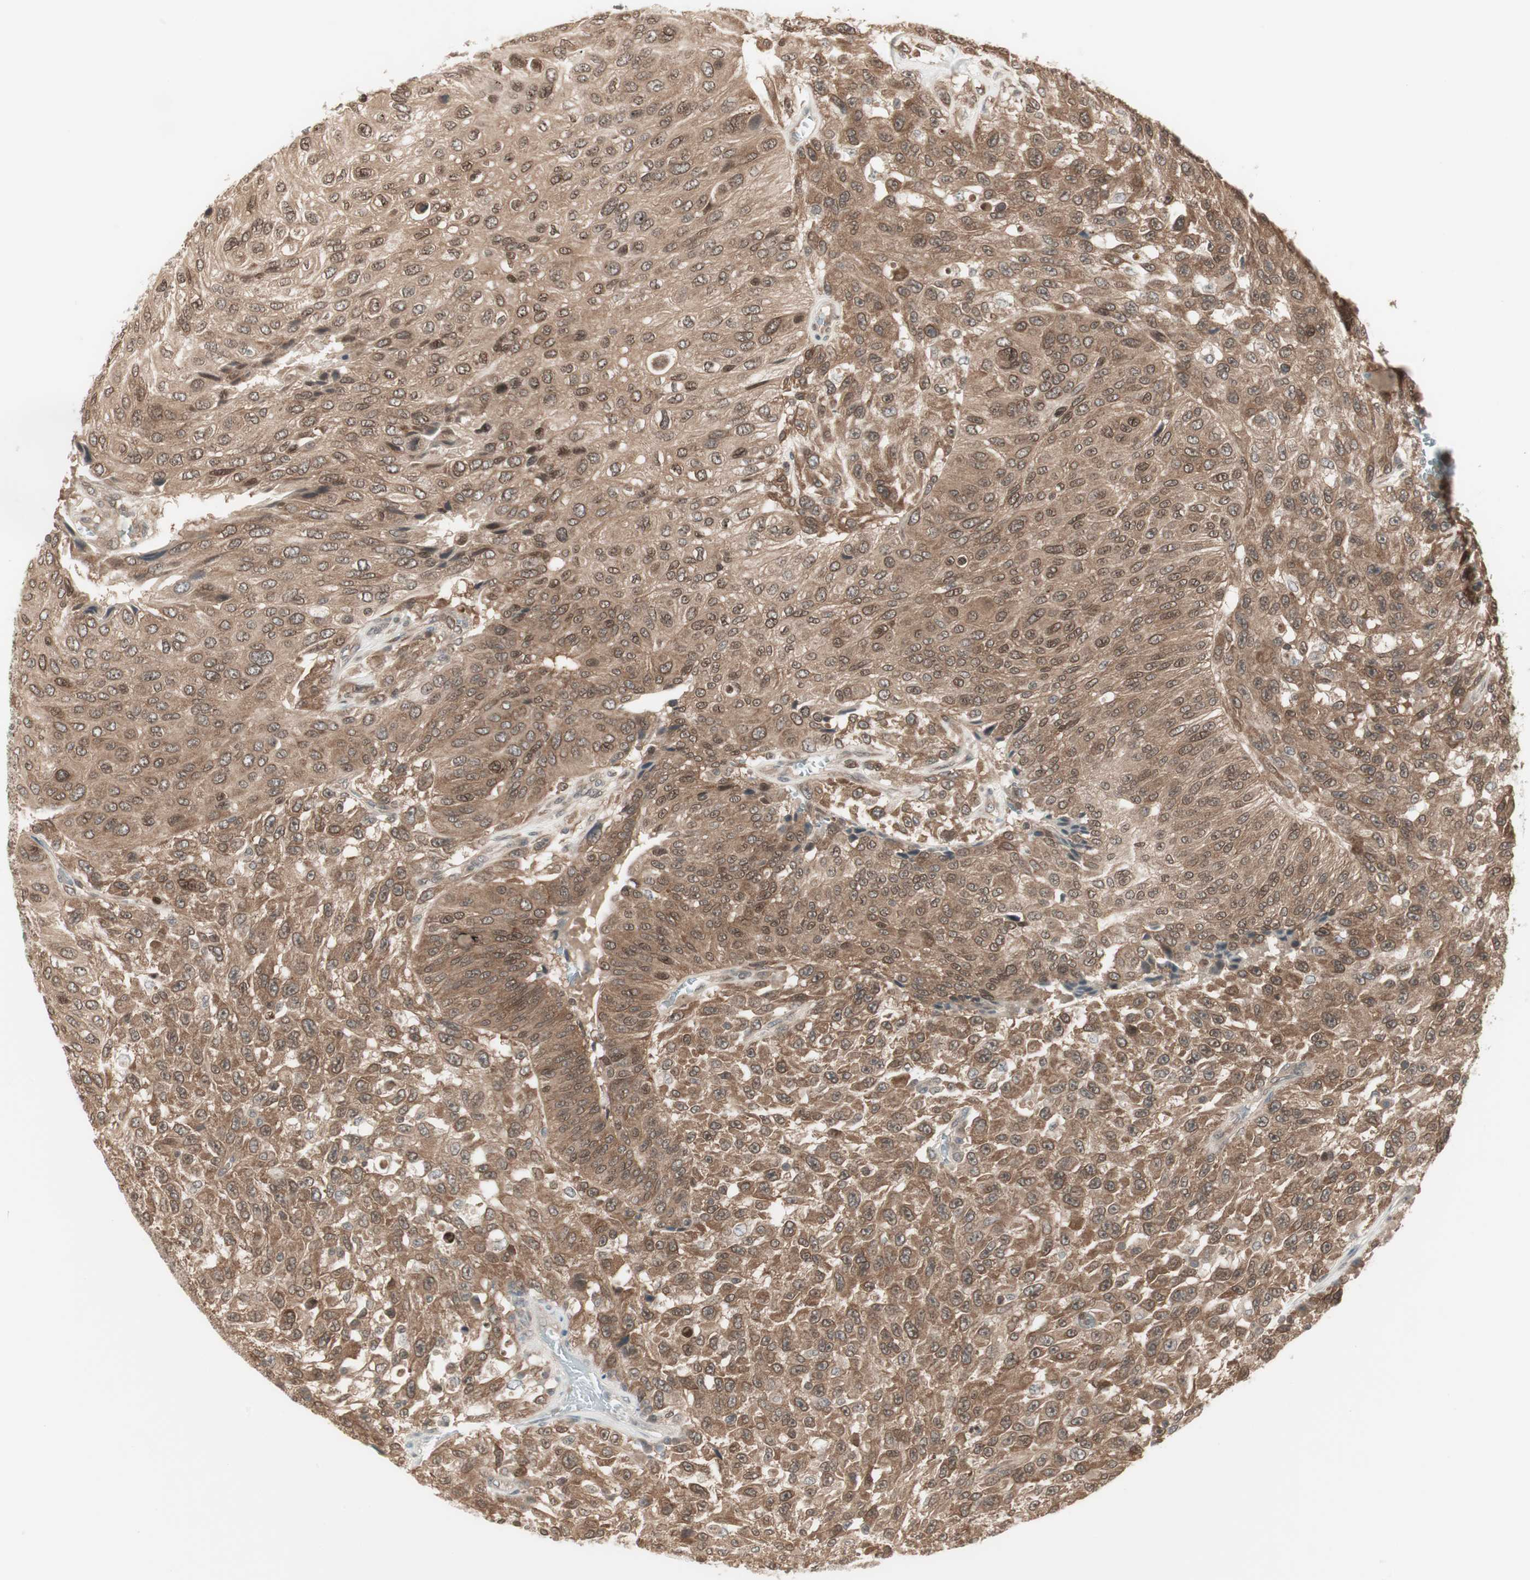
{"staining": {"intensity": "moderate", "quantity": ">75%", "location": "cytoplasmic/membranous,nuclear"}, "tissue": "urothelial cancer", "cell_type": "Tumor cells", "image_type": "cancer", "snomed": [{"axis": "morphology", "description": "Urothelial carcinoma, High grade"}, {"axis": "topography", "description": "Urinary bladder"}], "caption": "Urothelial cancer tissue demonstrates moderate cytoplasmic/membranous and nuclear positivity in approximately >75% of tumor cells", "gene": "UBE2I", "patient": {"sex": "male", "age": 66}}